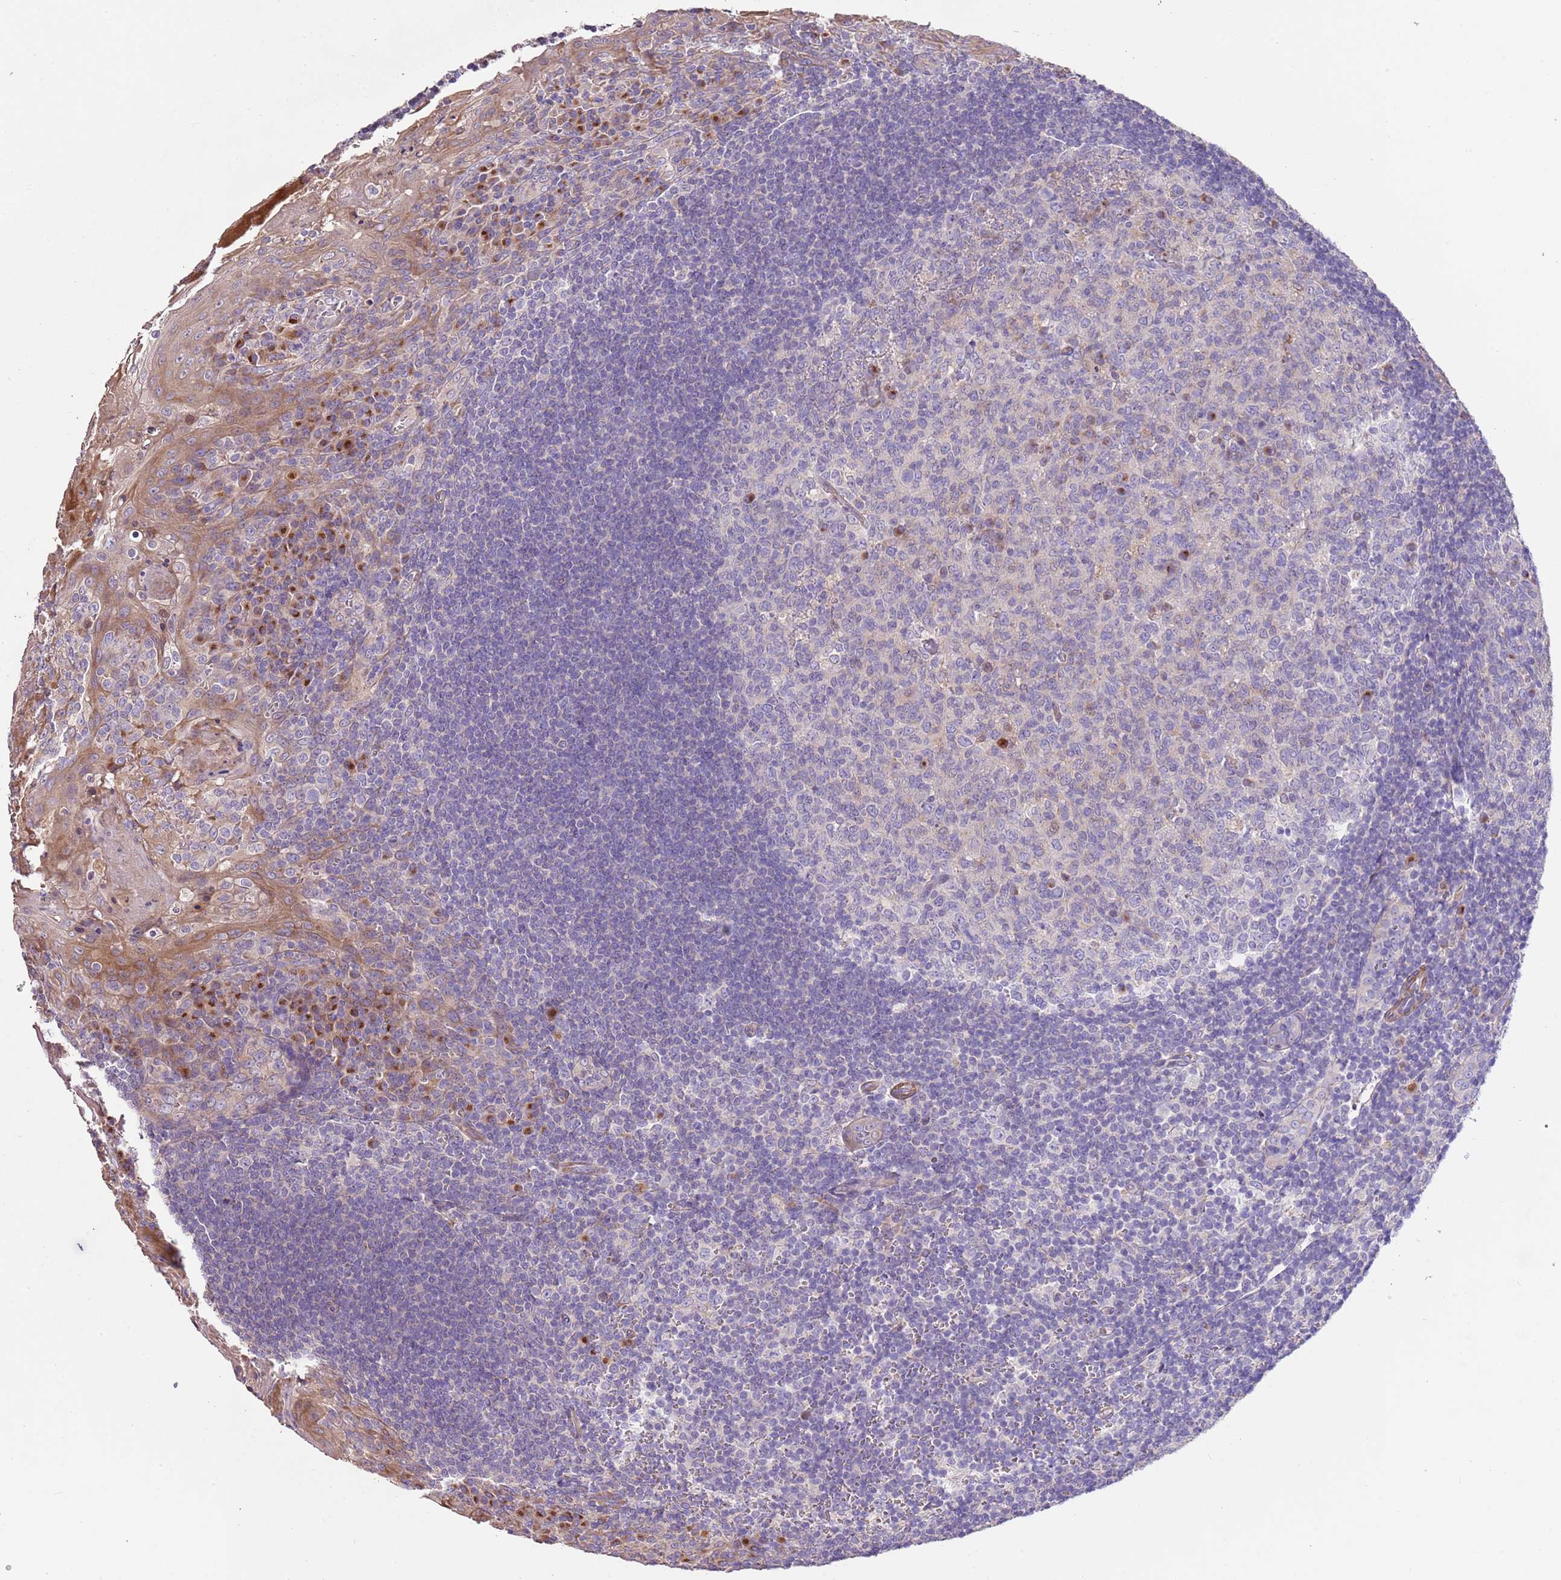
{"staining": {"intensity": "moderate", "quantity": "<25%", "location": "cytoplasmic/membranous"}, "tissue": "tonsil", "cell_type": "Germinal center cells", "image_type": "normal", "snomed": [{"axis": "morphology", "description": "Normal tissue, NOS"}, {"axis": "topography", "description": "Tonsil"}], "caption": "Unremarkable tonsil exhibits moderate cytoplasmic/membranous expression in about <25% of germinal center cells.", "gene": "PIGA", "patient": {"sex": "male", "age": 27}}